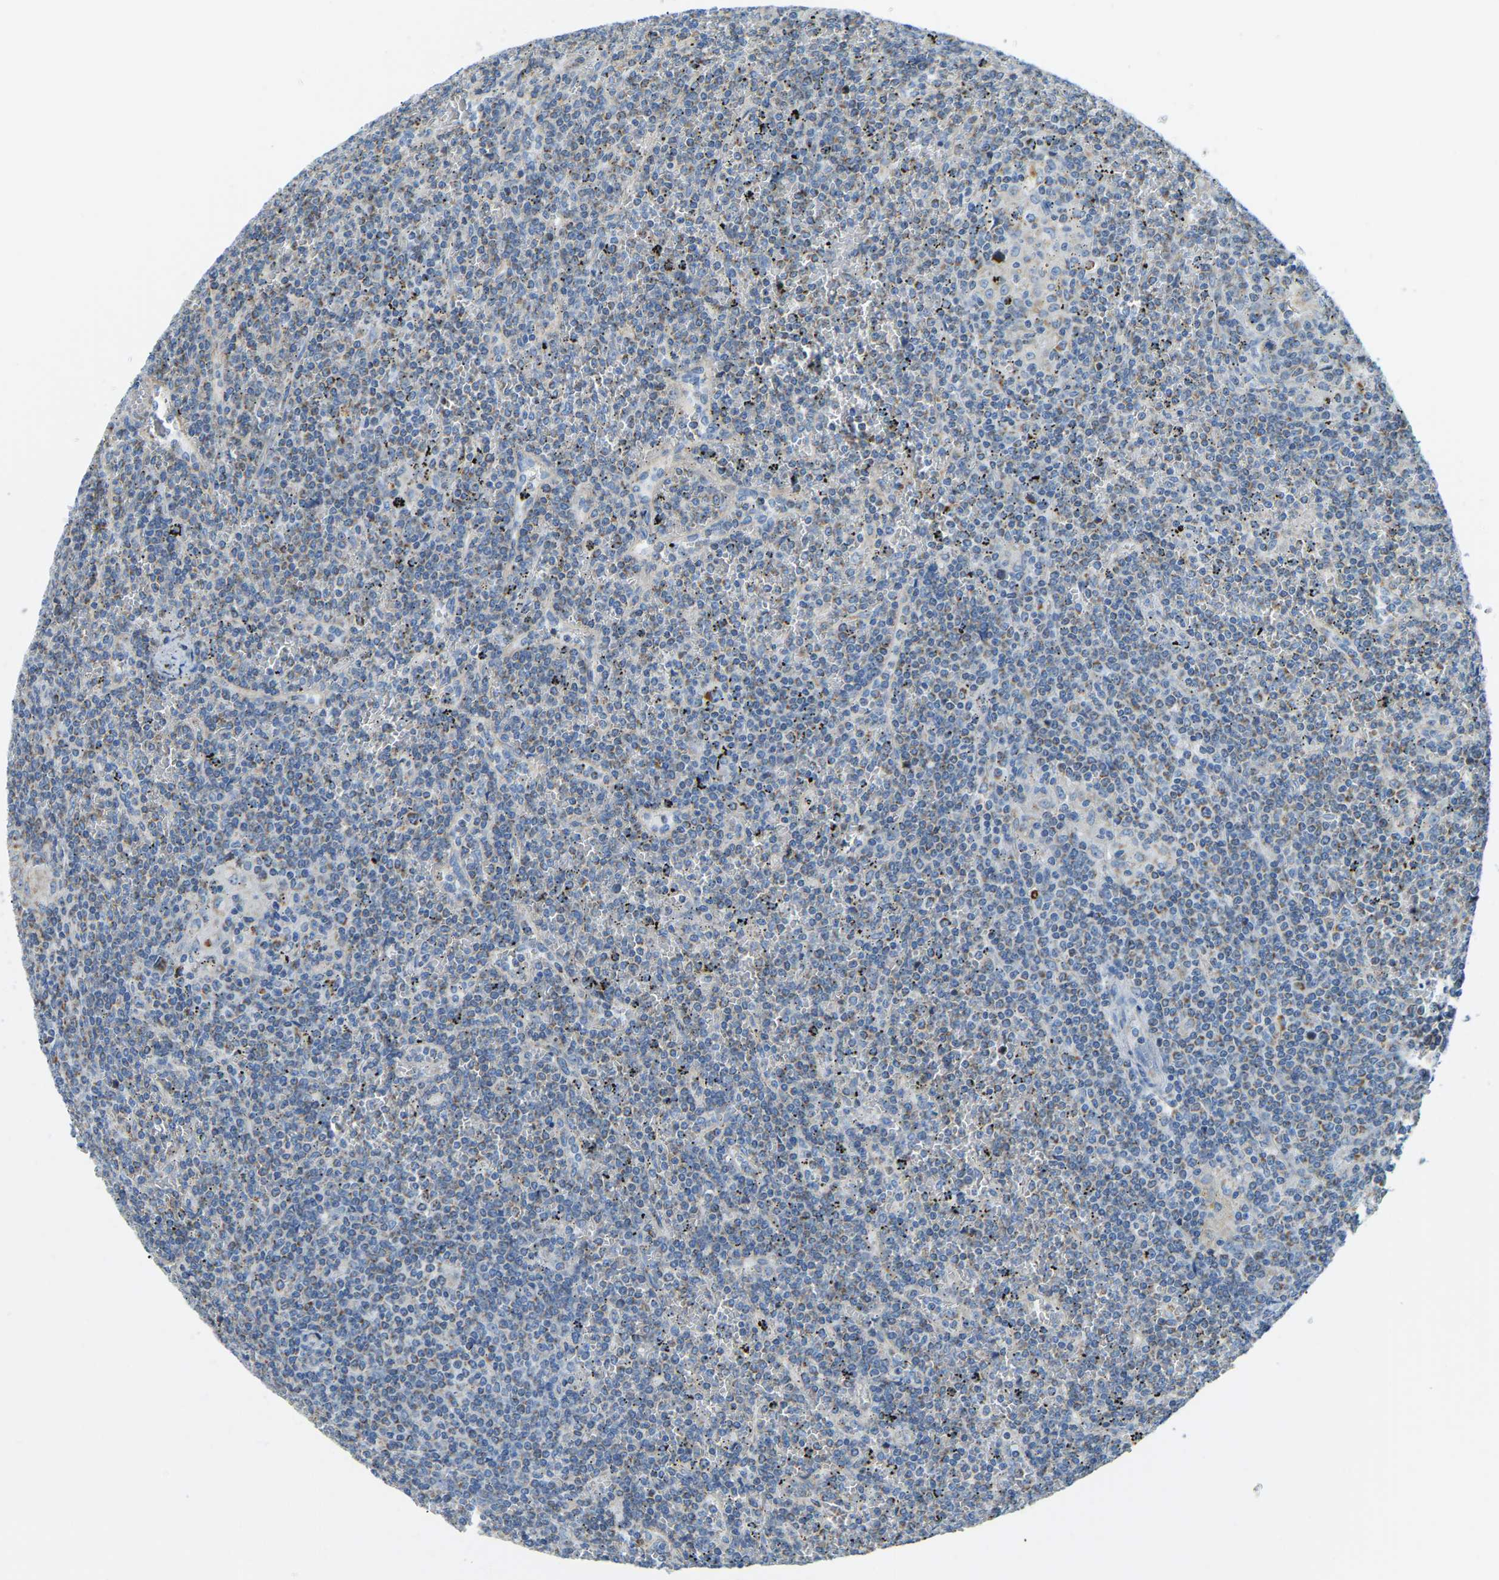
{"staining": {"intensity": "weak", "quantity": "<25%", "location": "cytoplasmic/membranous"}, "tissue": "lymphoma", "cell_type": "Tumor cells", "image_type": "cancer", "snomed": [{"axis": "morphology", "description": "Malignant lymphoma, non-Hodgkin's type, Low grade"}, {"axis": "topography", "description": "Spleen"}], "caption": "This is an immunohistochemistry photomicrograph of low-grade malignant lymphoma, non-Hodgkin's type. There is no staining in tumor cells.", "gene": "GDA", "patient": {"sex": "female", "age": 19}}